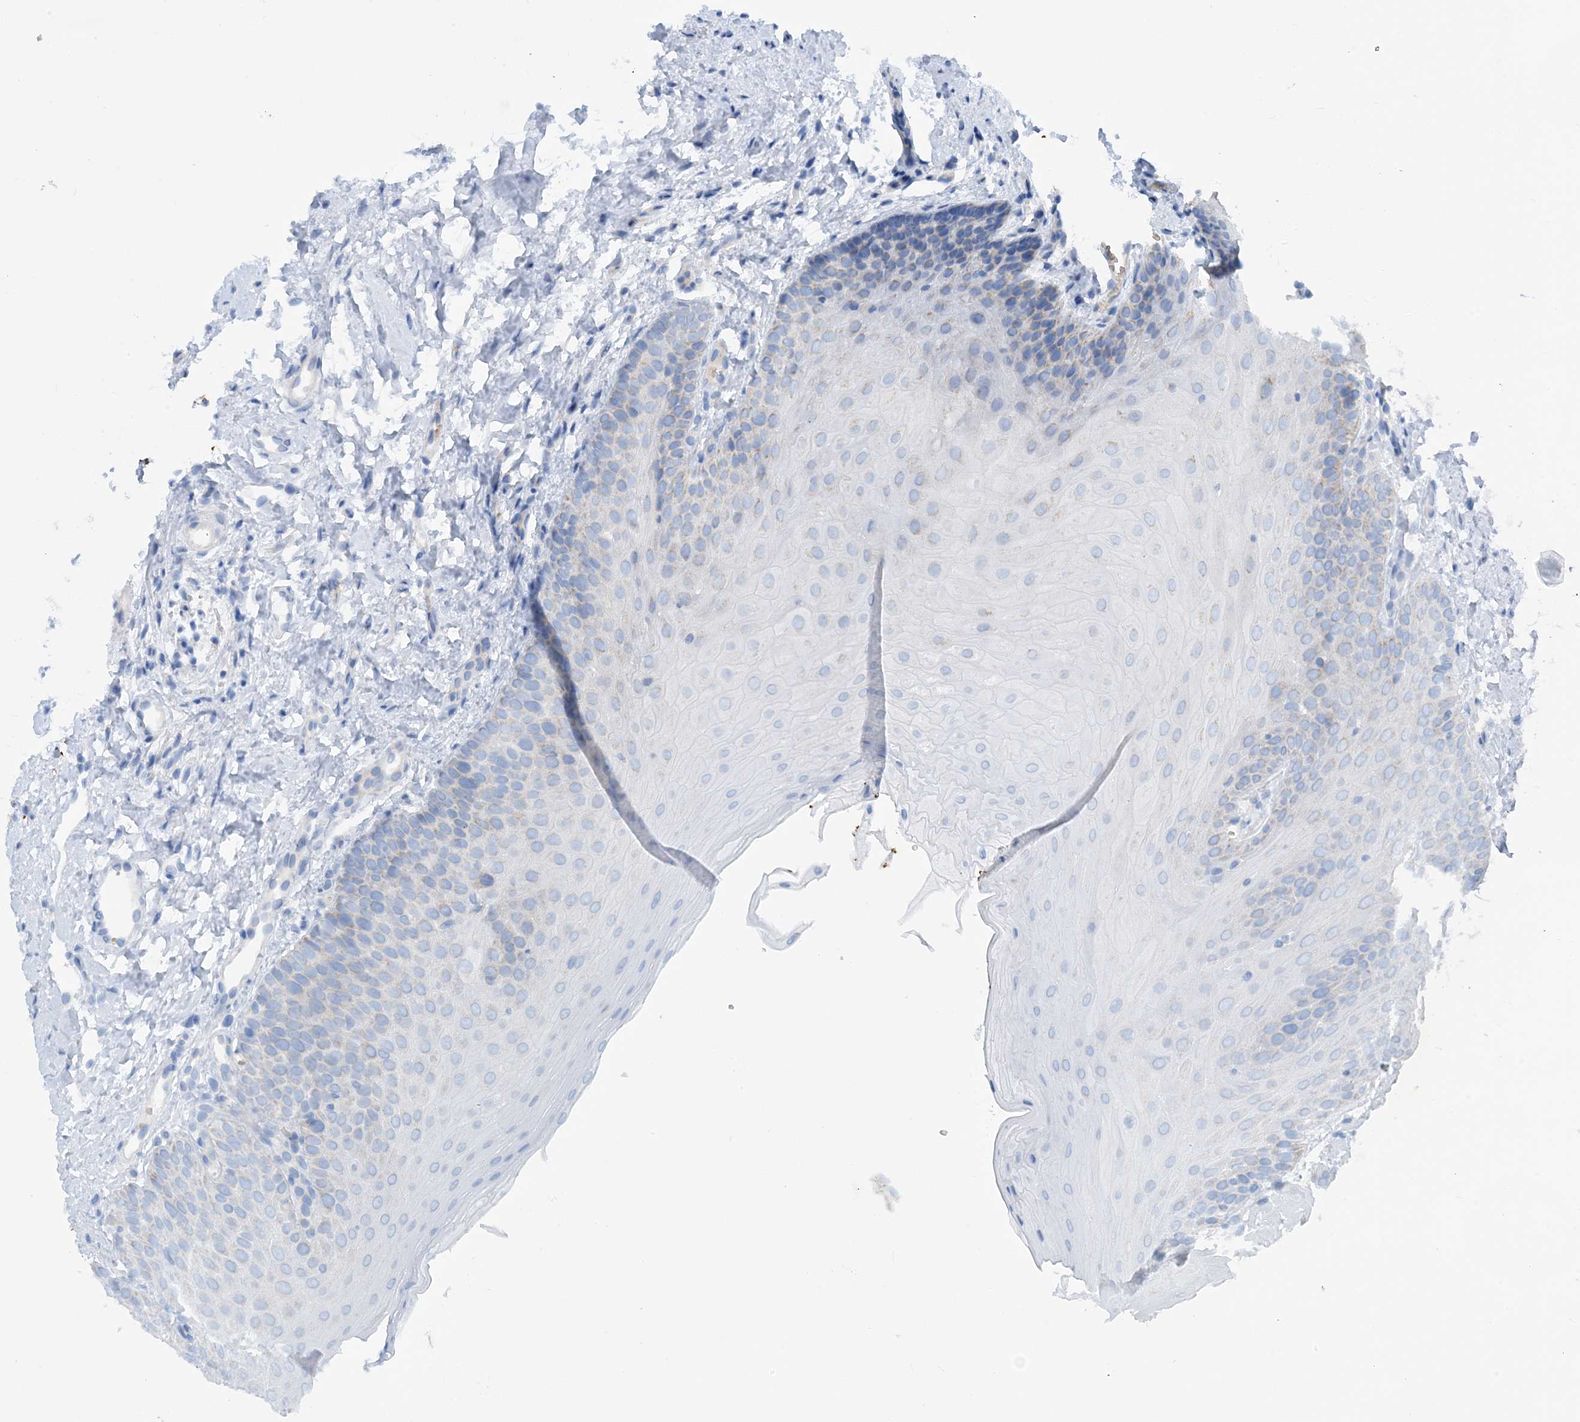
{"staining": {"intensity": "moderate", "quantity": "<25%", "location": "cytoplasmic/membranous"}, "tissue": "oral mucosa", "cell_type": "Squamous epithelial cells", "image_type": "normal", "snomed": [{"axis": "morphology", "description": "Normal tissue, NOS"}, {"axis": "topography", "description": "Oral tissue"}], "caption": "A histopathology image showing moderate cytoplasmic/membranous staining in approximately <25% of squamous epithelial cells in unremarkable oral mucosa, as visualized by brown immunohistochemical staining.", "gene": "PHOSPHO2", "patient": {"sex": "female", "age": 68}}